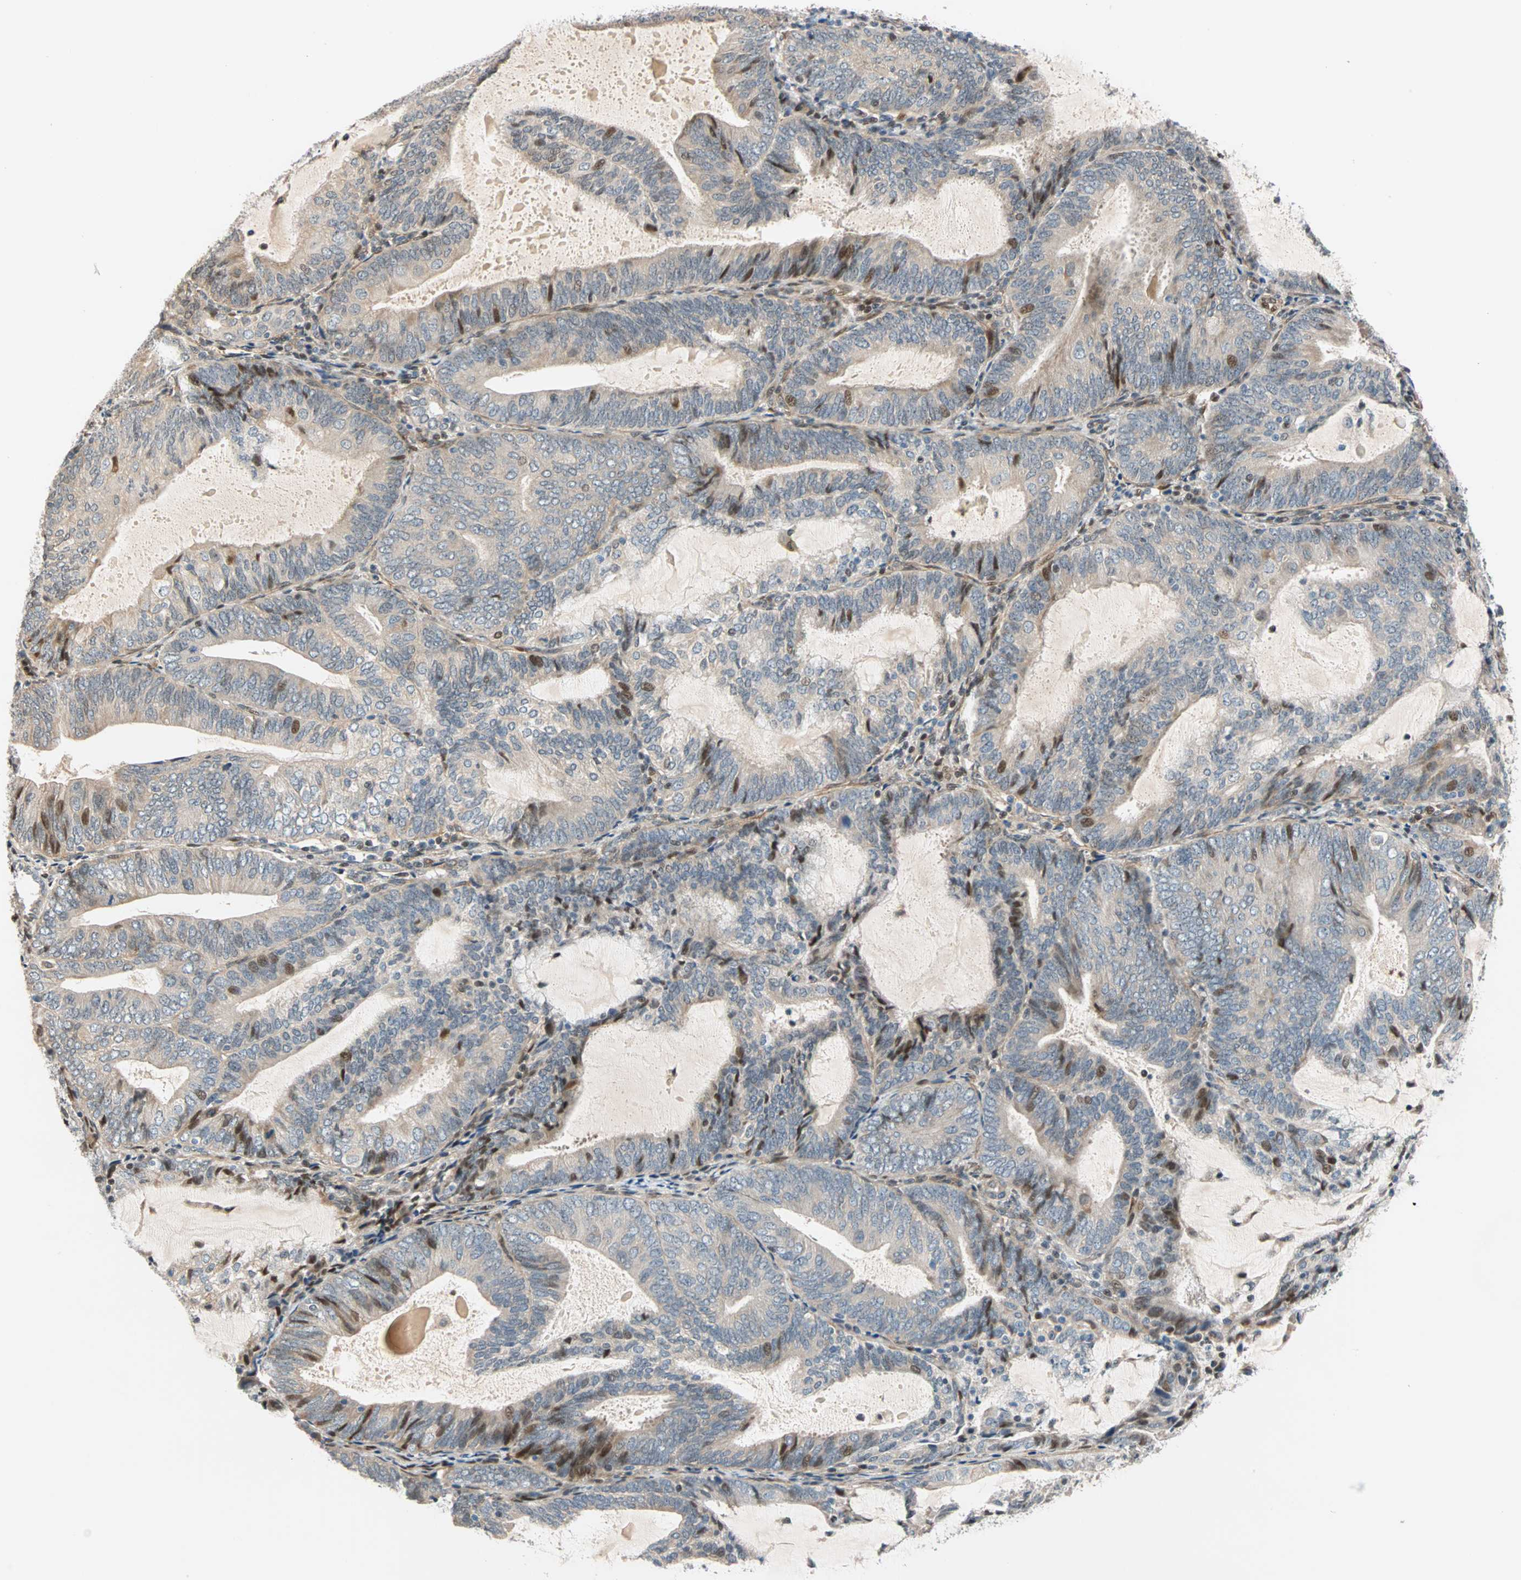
{"staining": {"intensity": "weak", "quantity": ">75%", "location": "cytoplasmic/membranous"}, "tissue": "endometrial cancer", "cell_type": "Tumor cells", "image_type": "cancer", "snomed": [{"axis": "morphology", "description": "Adenocarcinoma, NOS"}, {"axis": "topography", "description": "Endometrium"}], "caption": "A high-resolution photomicrograph shows immunohistochemistry (IHC) staining of endometrial adenocarcinoma, which displays weak cytoplasmic/membranous positivity in approximately >75% of tumor cells.", "gene": "HECW1", "patient": {"sex": "female", "age": 81}}